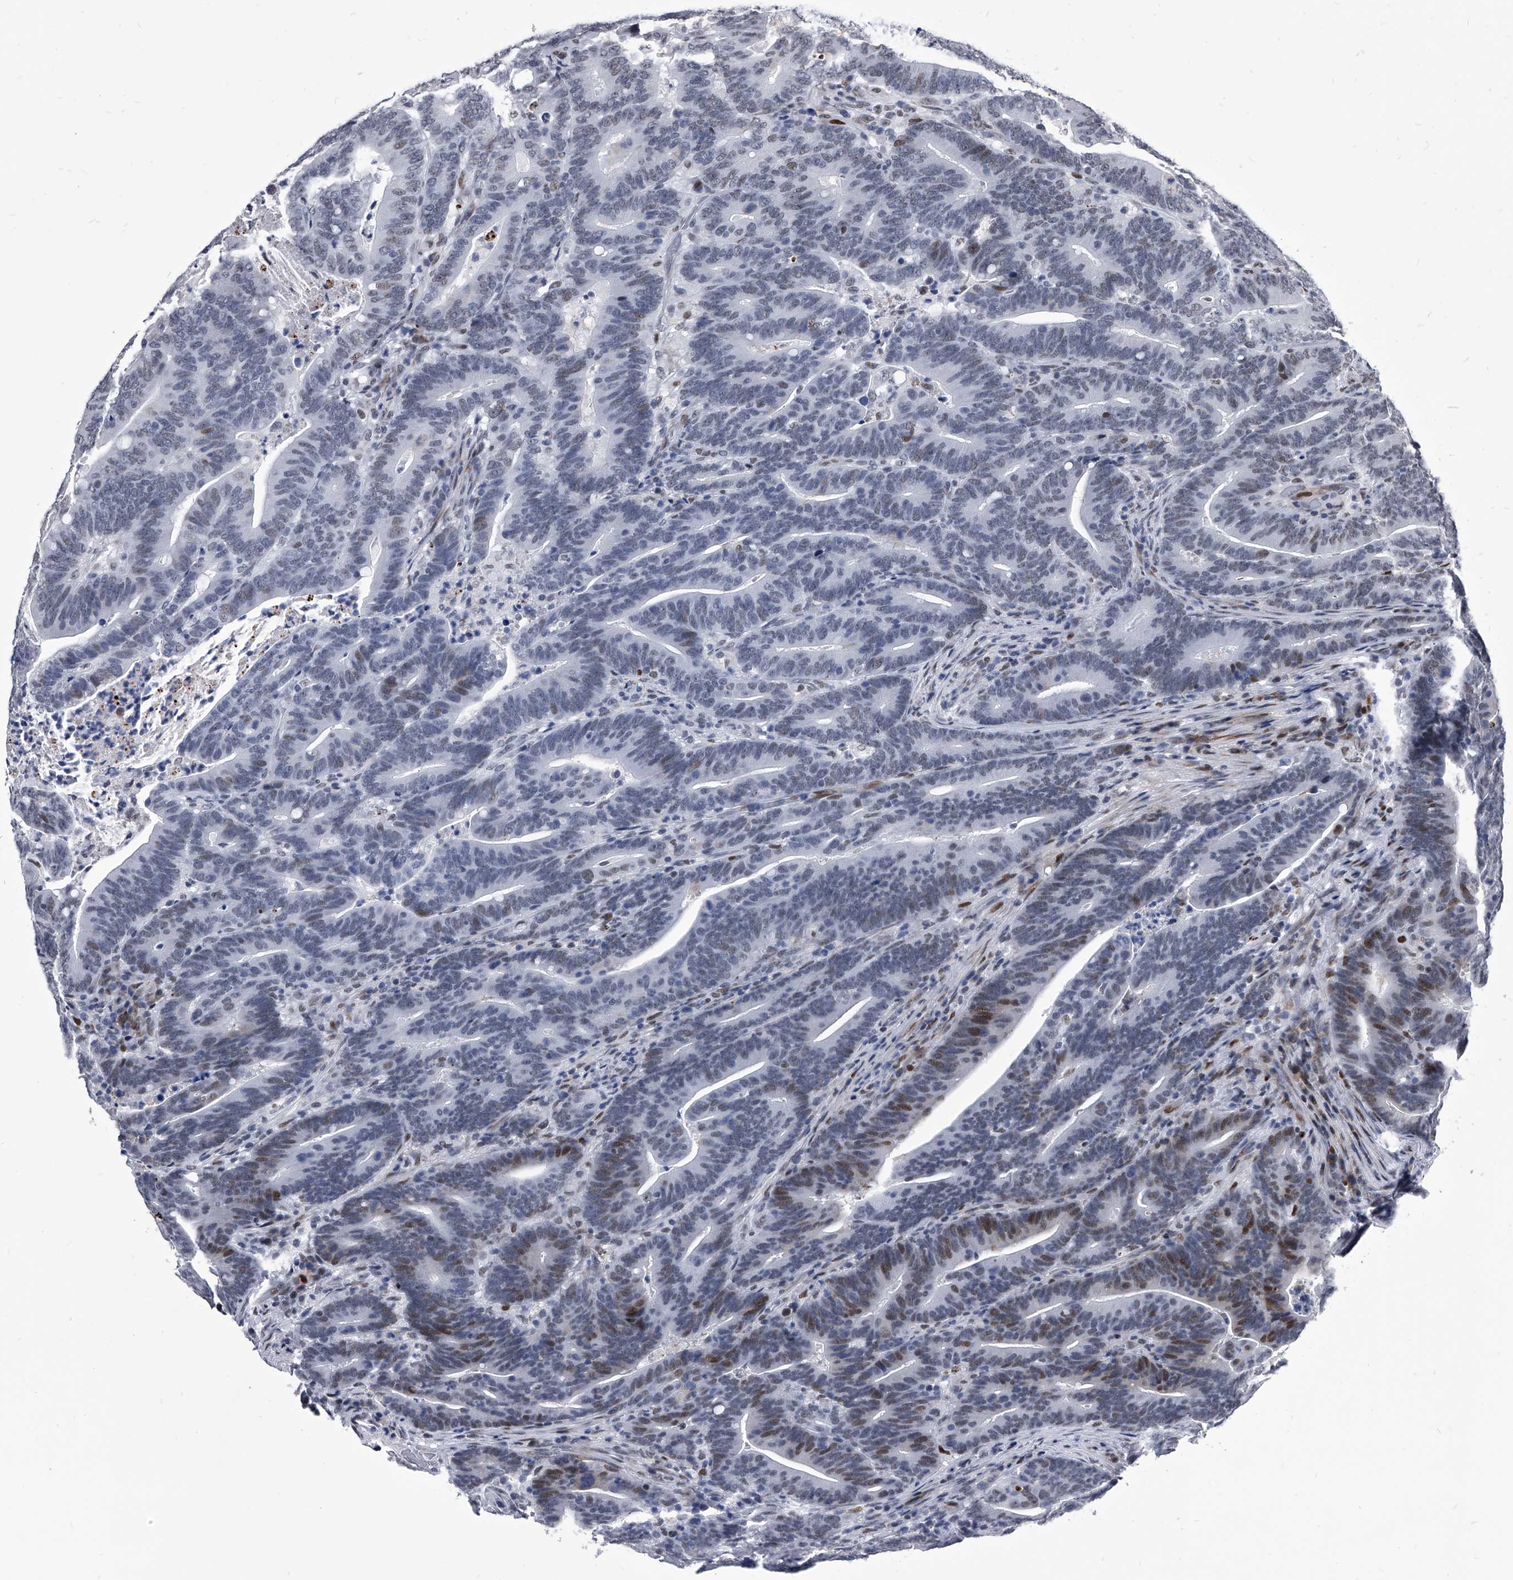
{"staining": {"intensity": "moderate", "quantity": "<25%", "location": "nuclear"}, "tissue": "colorectal cancer", "cell_type": "Tumor cells", "image_type": "cancer", "snomed": [{"axis": "morphology", "description": "Adenocarcinoma, NOS"}, {"axis": "topography", "description": "Colon"}], "caption": "A brown stain highlights moderate nuclear expression of a protein in human colorectal cancer tumor cells.", "gene": "CMTR1", "patient": {"sex": "female", "age": 66}}